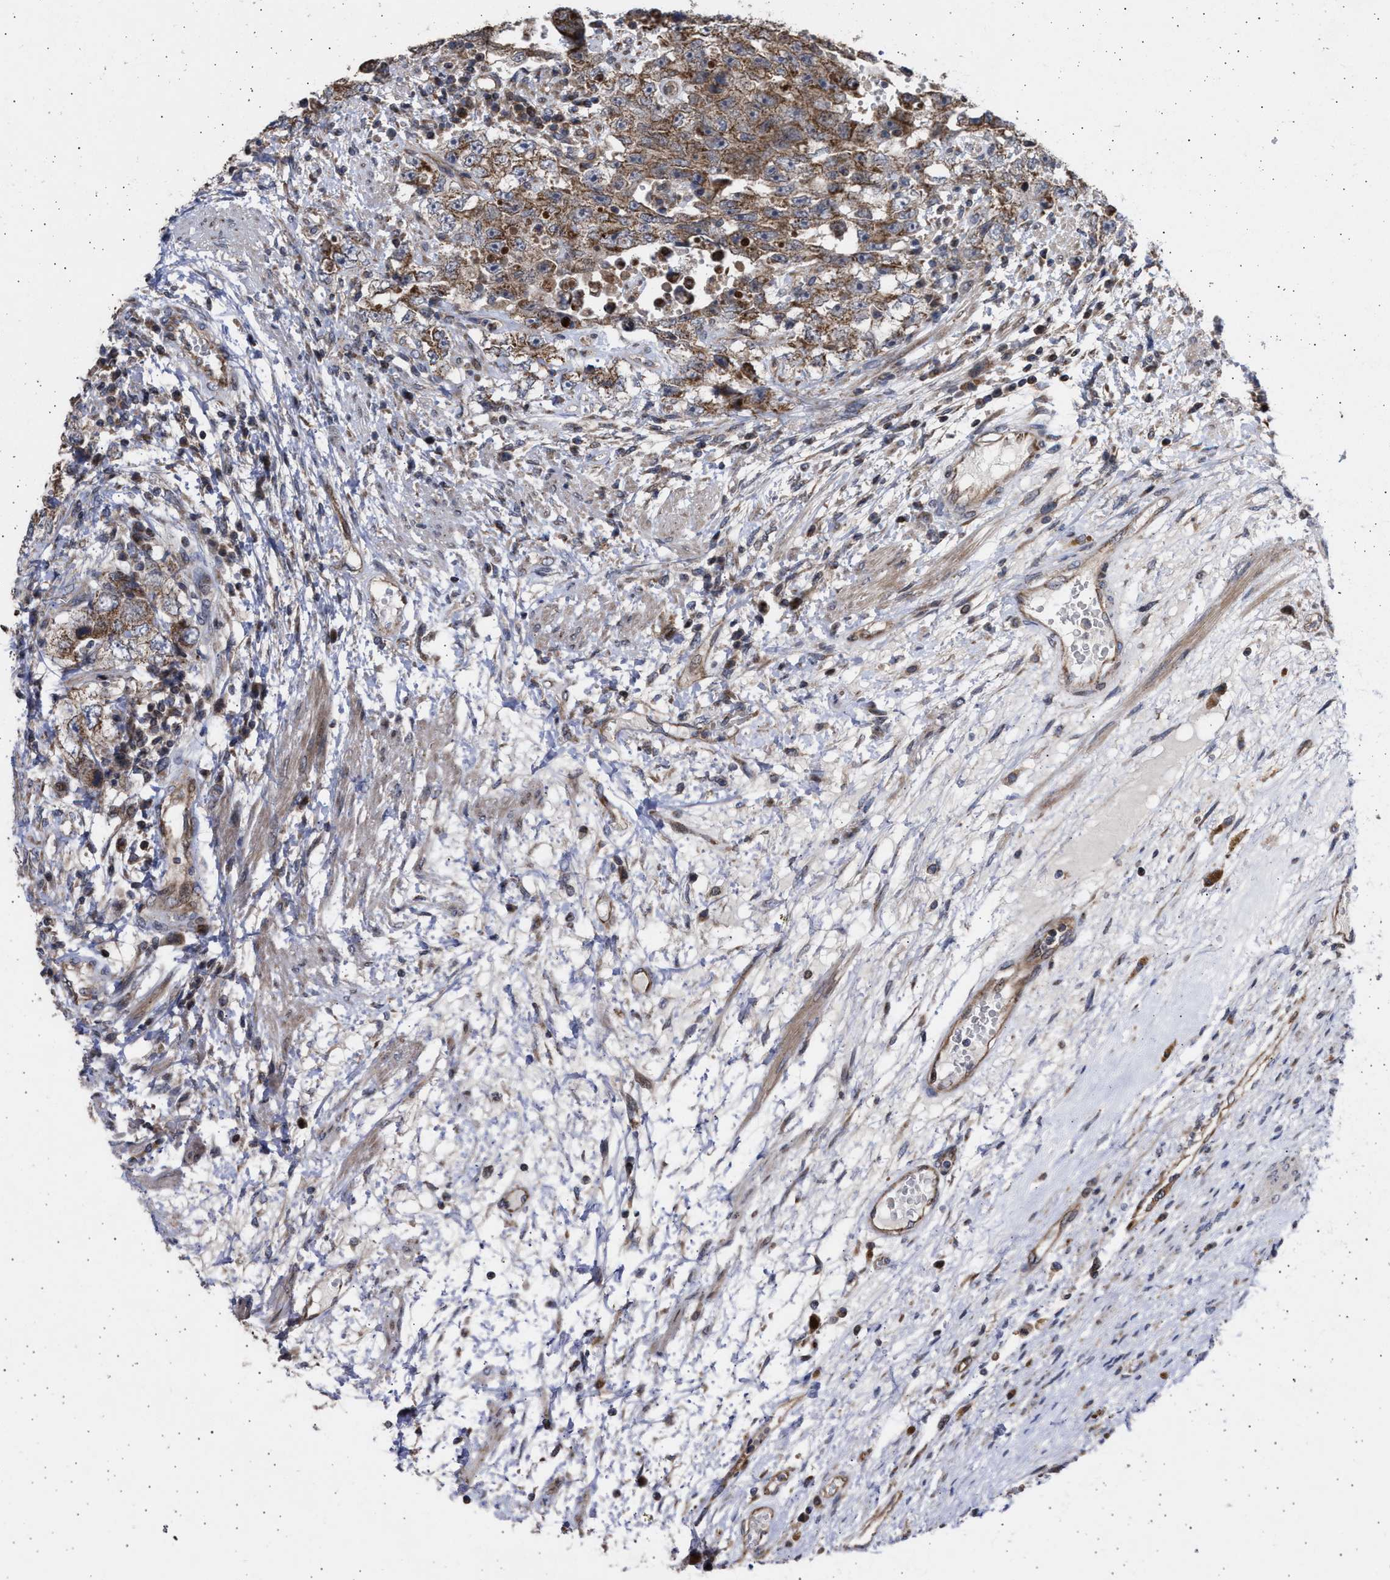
{"staining": {"intensity": "strong", "quantity": ">75%", "location": "cytoplasmic/membranous"}, "tissue": "testis cancer", "cell_type": "Tumor cells", "image_type": "cancer", "snomed": [{"axis": "morphology", "description": "Carcinoma, Embryonal, NOS"}, {"axis": "topography", "description": "Testis"}], "caption": "Immunohistochemistry of testis embryonal carcinoma displays high levels of strong cytoplasmic/membranous positivity in about >75% of tumor cells.", "gene": "TTC19", "patient": {"sex": "male", "age": 26}}